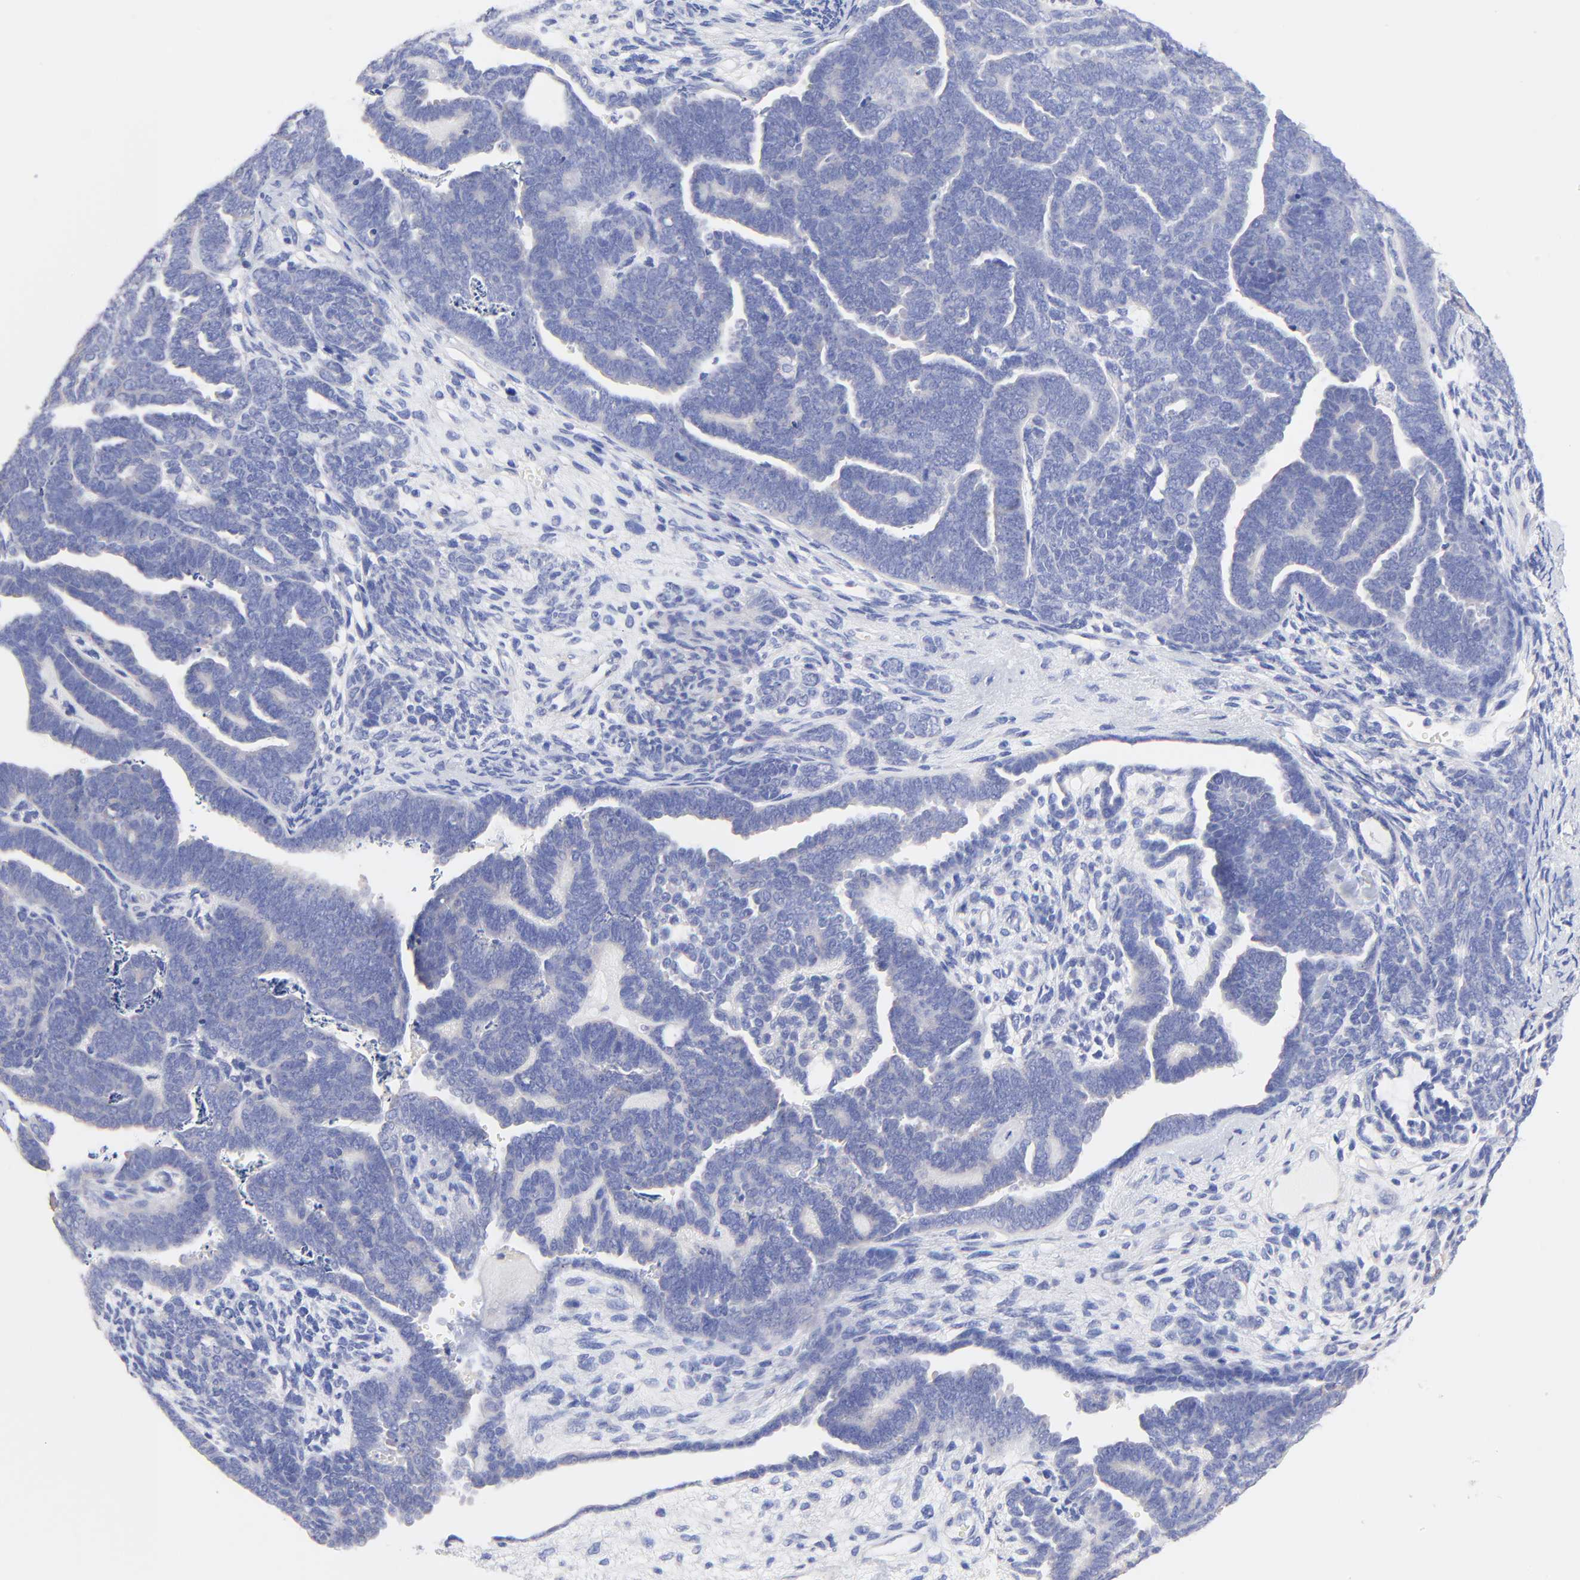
{"staining": {"intensity": "negative", "quantity": "none", "location": "none"}, "tissue": "endometrial cancer", "cell_type": "Tumor cells", "image_type": "cancer", "snomed": [{"axis": "morphology", "description": "Neoplasm, malignant, NOS"}, {"axis": "topography", "description": "Endometrium"}], "caption": "The image shows no staining of tumor cells in endometrial cancer (neoplasm (malignant)). (DAB (3,3'-diaminobenzidine) immunohistochemistry (IHC) visualized using brightfield microscopy, high magnification).", "gene": "TNFRSF13C", "patient": {"sex": "female", "age": 74}}